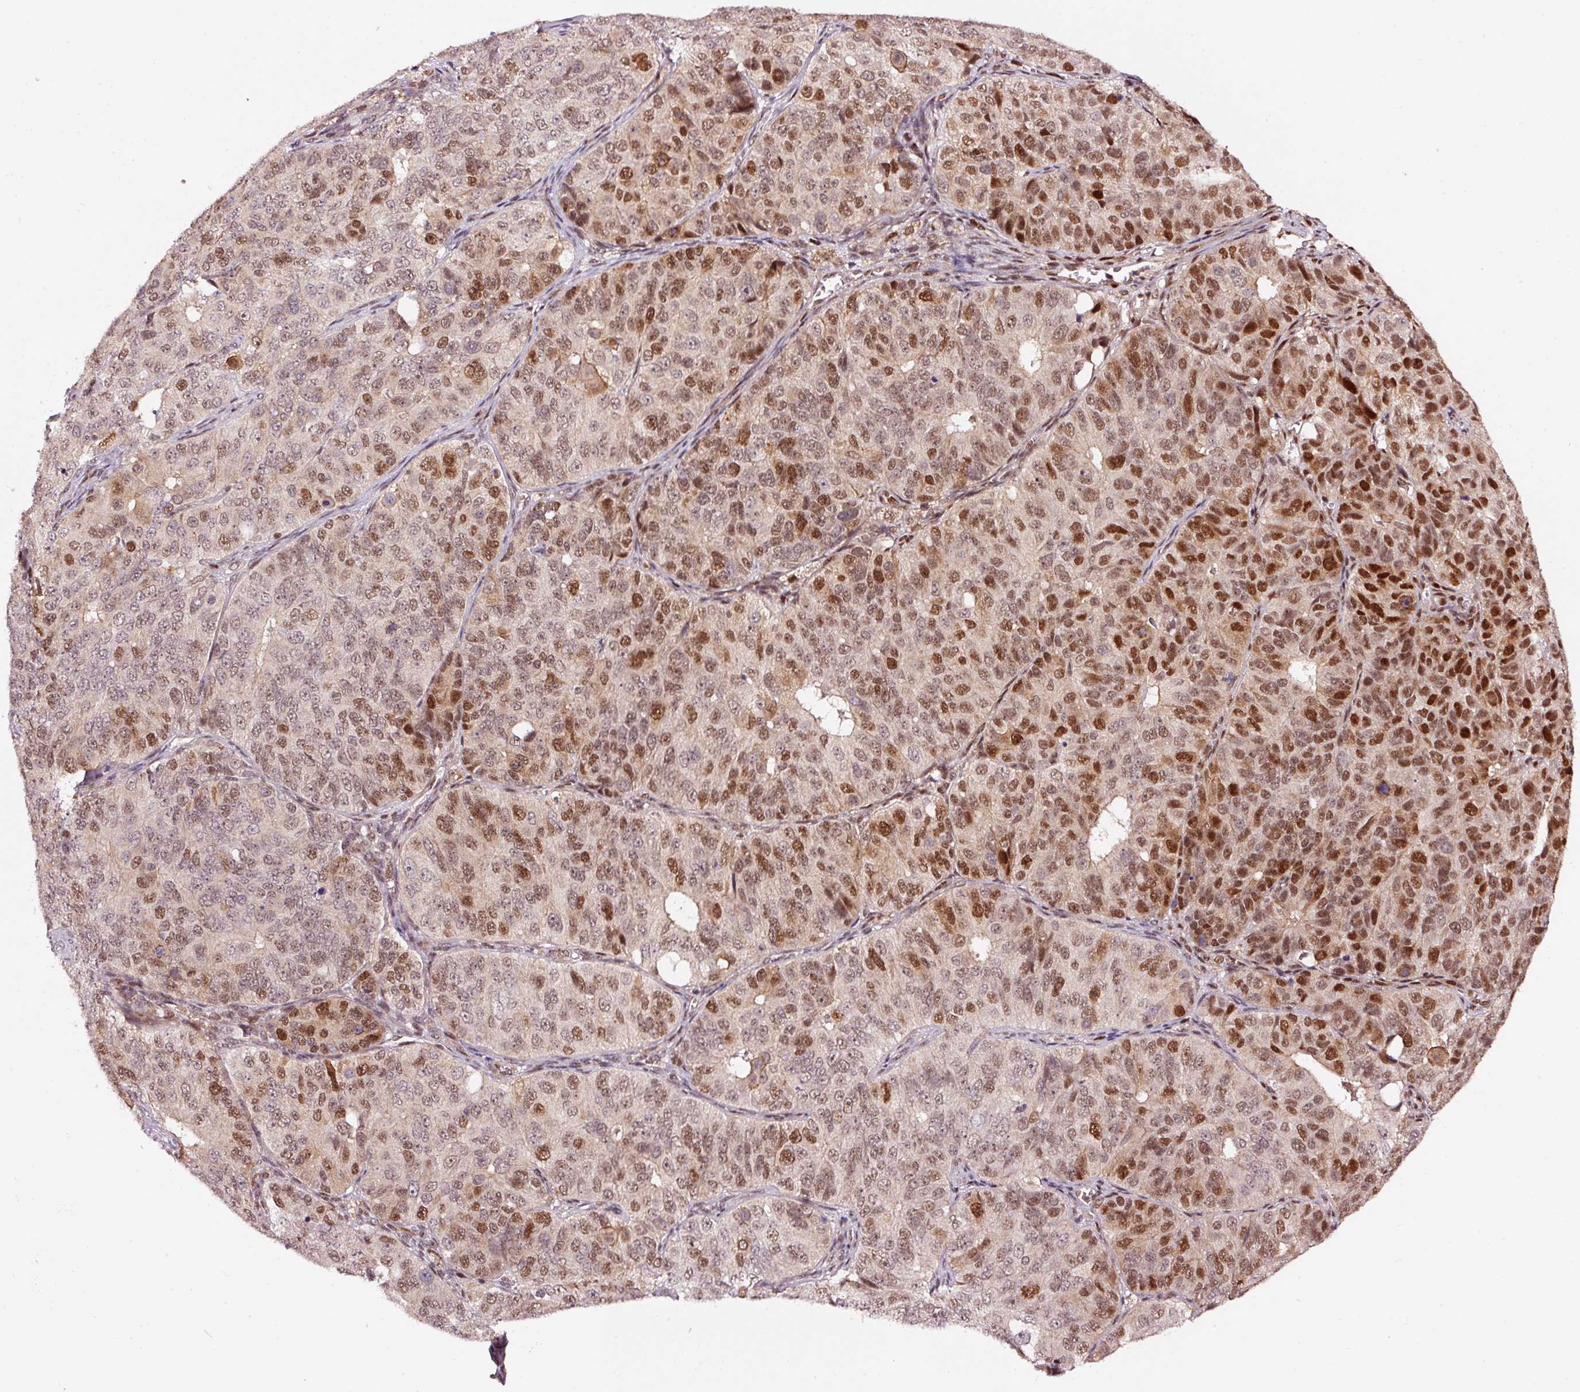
{"staining": {"intensity": "moderate", "quantity": ">75%", "location": "nuclear"}, "tissue": "ovarian cancer", "cell_type": "Tumor cells", "image_type": "cancer", "snomed": [{"axis": "morphology", "description": "Carcinoma, endometroid"}, {"axis": "topography", "description": "Ovary"}], "caption": "Endometroid carcinoma (ovarian) stained with IHC exhibits moderate nuclear expression in approximately >75% of tumor cells.", "gene": "RFC4", "patient": {"sex": "female", "age": 51}}